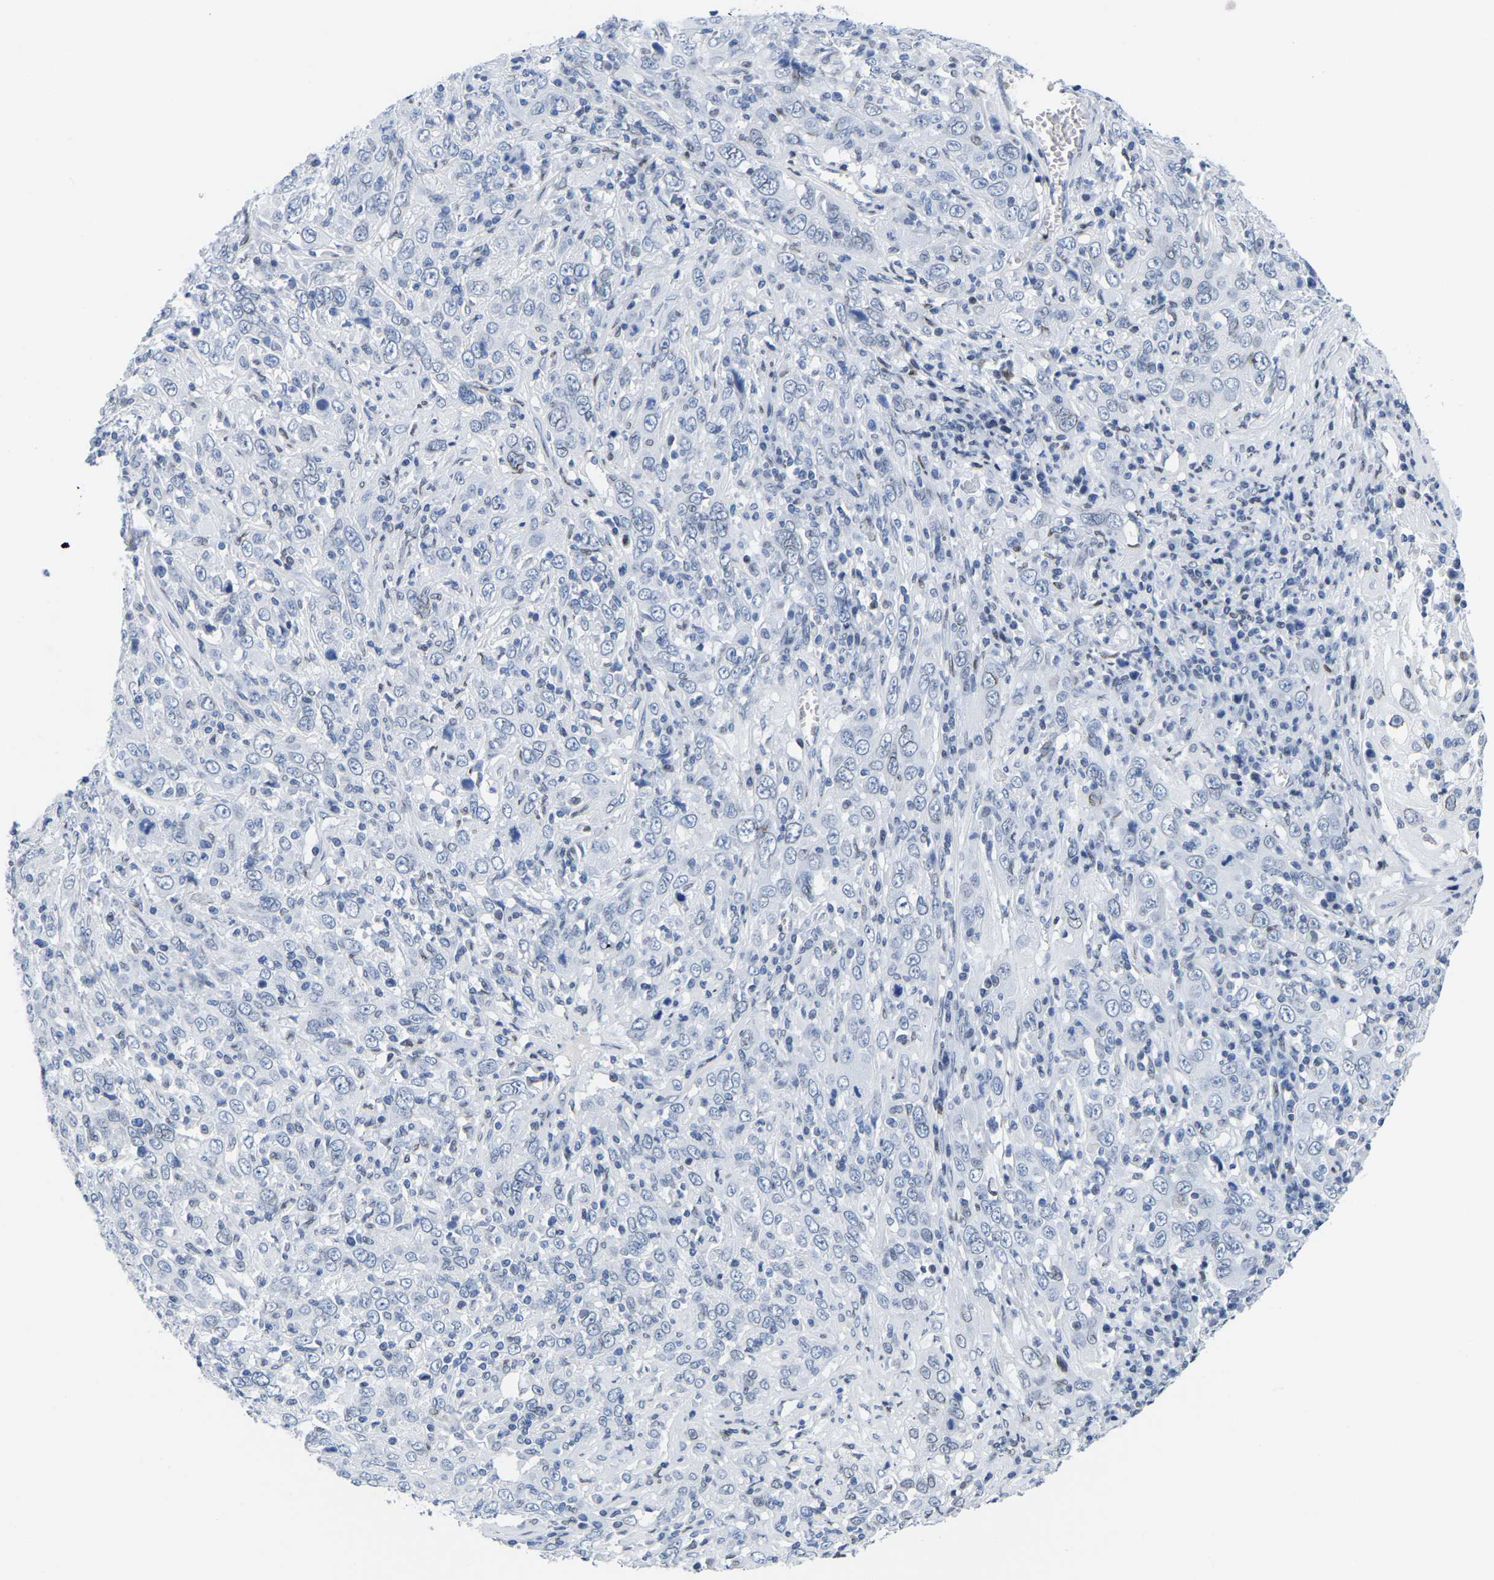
{"staining": {"intensity": "negative", "quantity": "none", "location": "none"}, "tissue": "cervical cancer", "cell_type": "Tumor cells", "image_type": "cancer", "snomed": [{"axis": "morphology", "description": "Squamous cell carcinoma, NOS"}, {"axis": "topography", "description": "Cervix"}], "caption": "IHC image of neoplastic tissue: cervical cancer stained with DAB (3,3'-diaminobenzidine) demonstrates no significant protein positivity in tumor cells.", "gene": "UPK3A", "patient": {"sex": "female", "age": 46}}